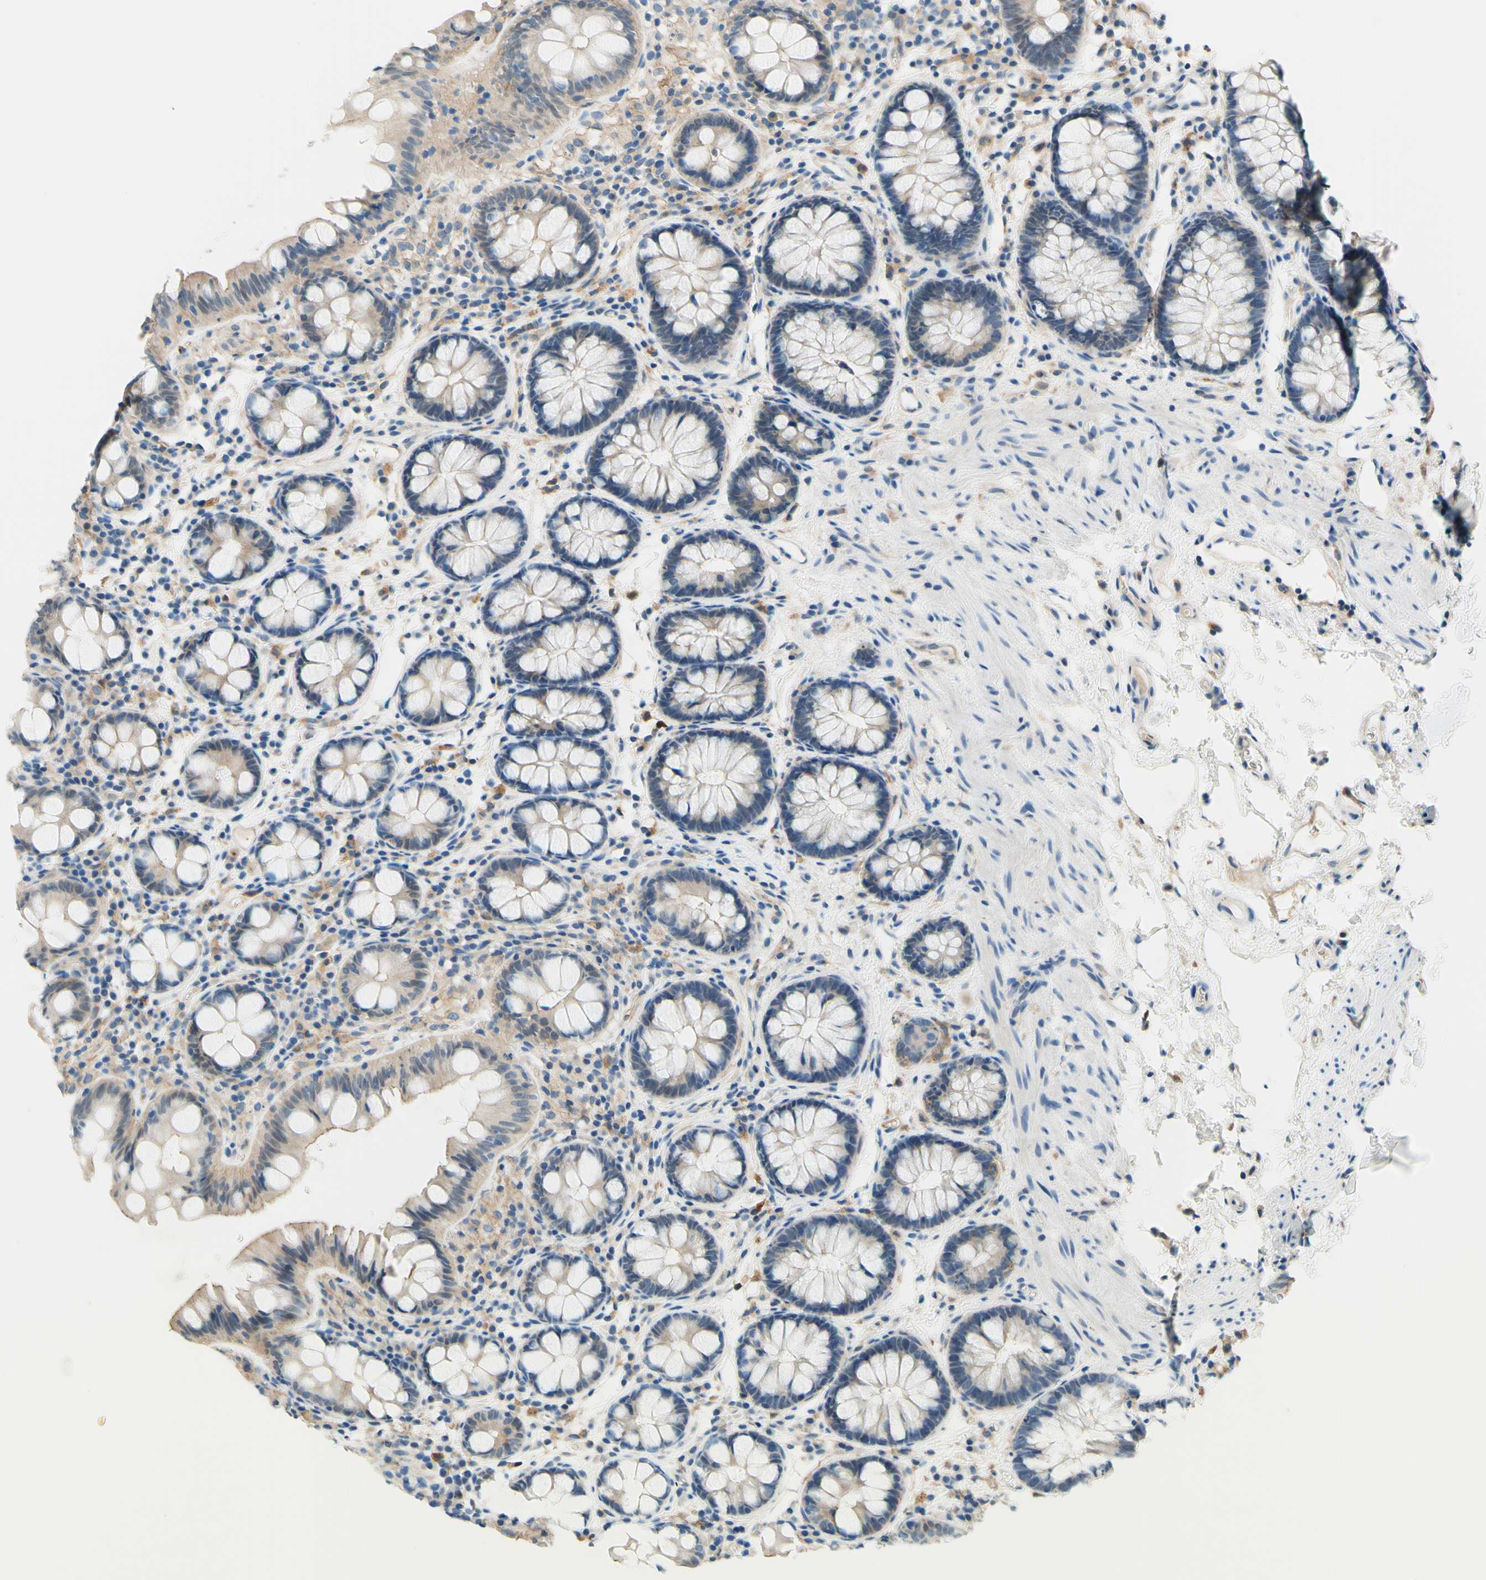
{"staining": {"intensity": "moderate", "quantity": "<25%", "location": "cytoplasmic/membranous"}, "tissue": "colon", "cell_type": "Endothelial cells", "image_type": "normal", "snomed": [{"axis": "morphology", "description": "Normal tissue, NOS"}, {"axis": "topography", "description": "Colon"}], "caption": "Endothelial cells demonstrate moderate cytoplasmic/membranous expression in approximately <25% of cells in benign colon.", "gene": "SIGLEC9", "patient": {"sex": "female", "age": 80}}